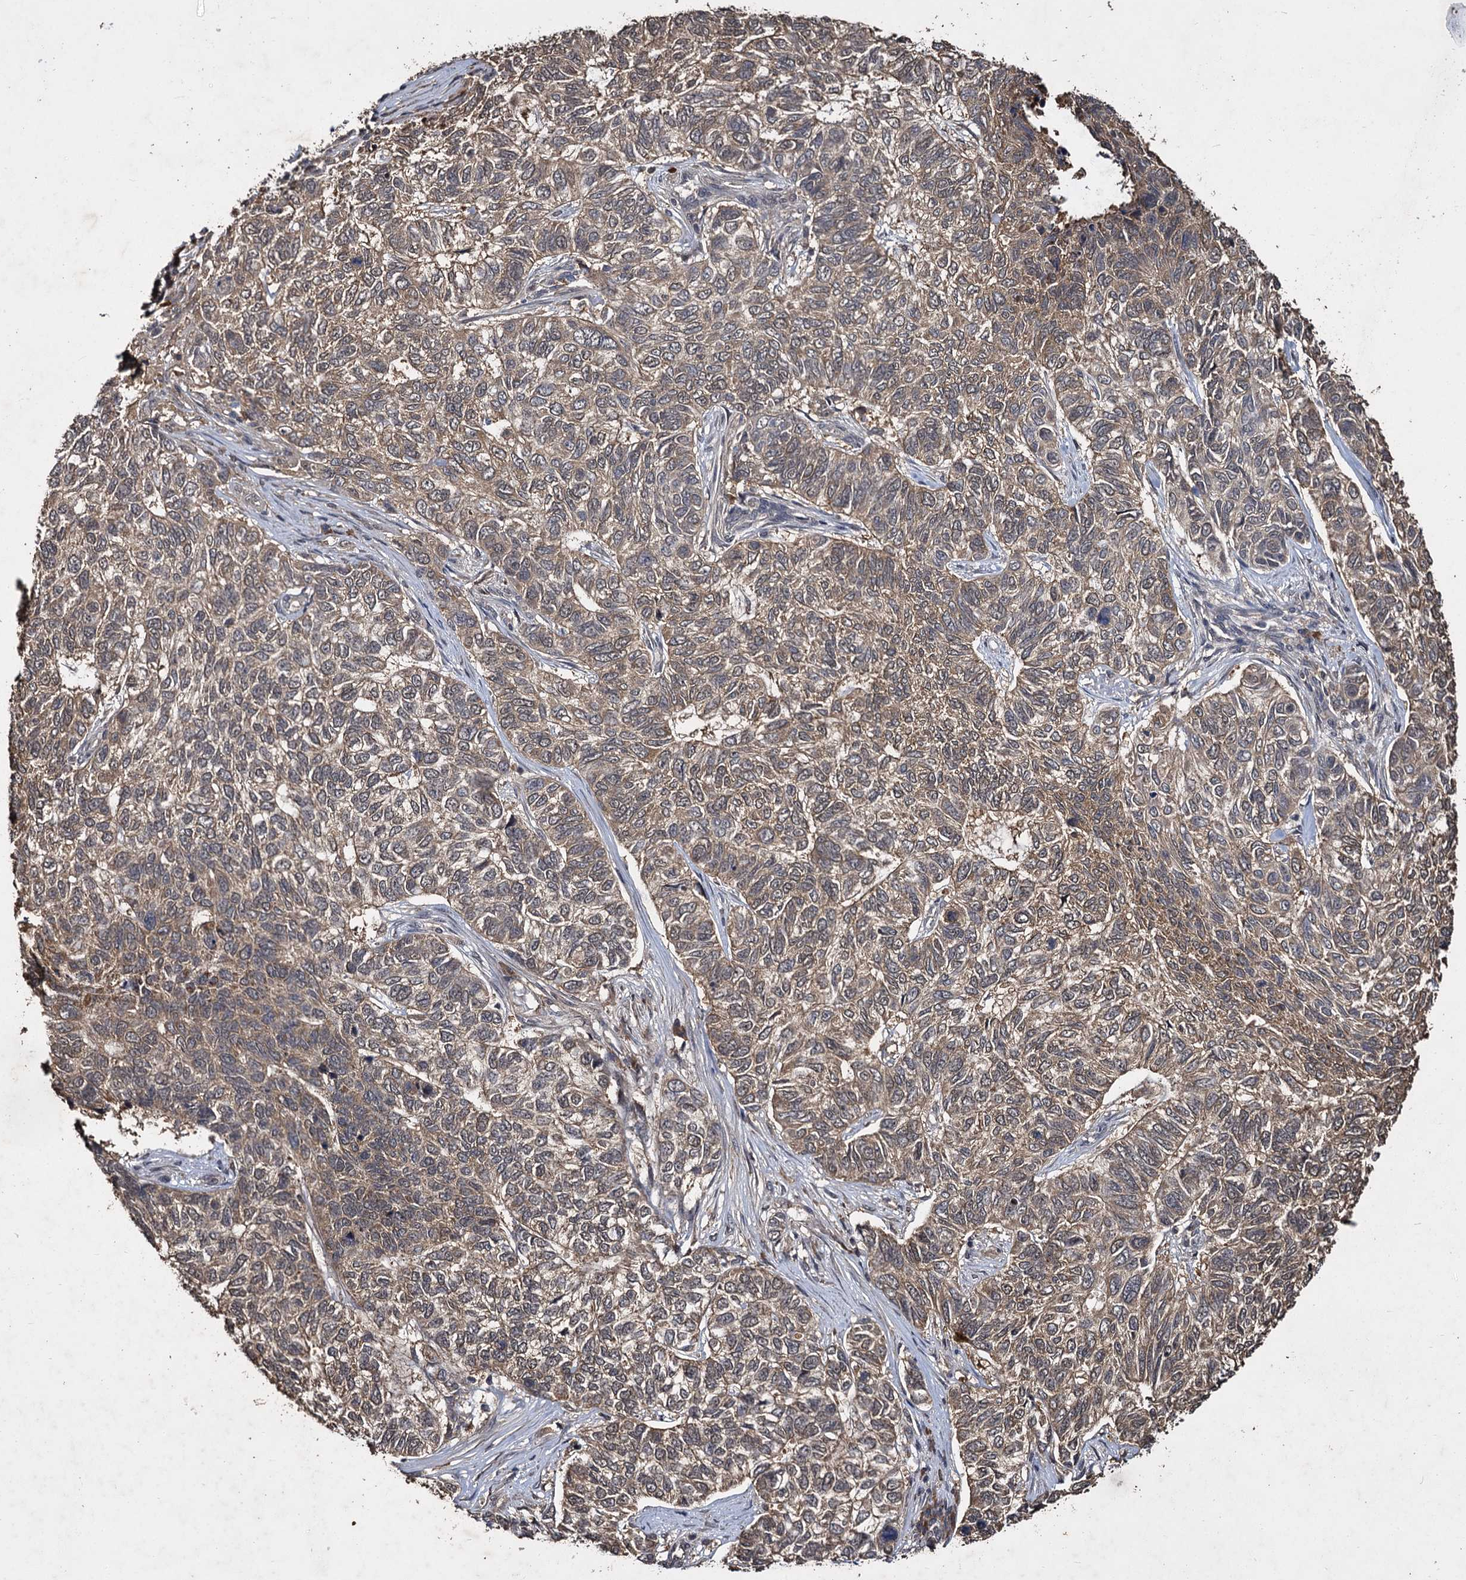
{"staining": {"intensity": "weak", "quantity": "25%-75%", "location": "cytoplasmic/membranous"}, "tissue": "skin cancer", "cell_type": "Tumor cells", "image_type": "cancer", "snomed": [{"axis": "morphology", "description": "Basal cell carcinoma"}, {"axis": "topography", "description": "Skin"}], "caption": "IHC micrograph of neoplastic tissue: skin cancer stained using immunohistochemistry (IHC) displays low levels of weak protein expression localized specifically in the cytoplasmic/membranous of tumor cells, appearing as a cytoplasmic/membranous brown color.", "gene": "SLC46A3", "patient": {"sex": "female", "age": 65}}